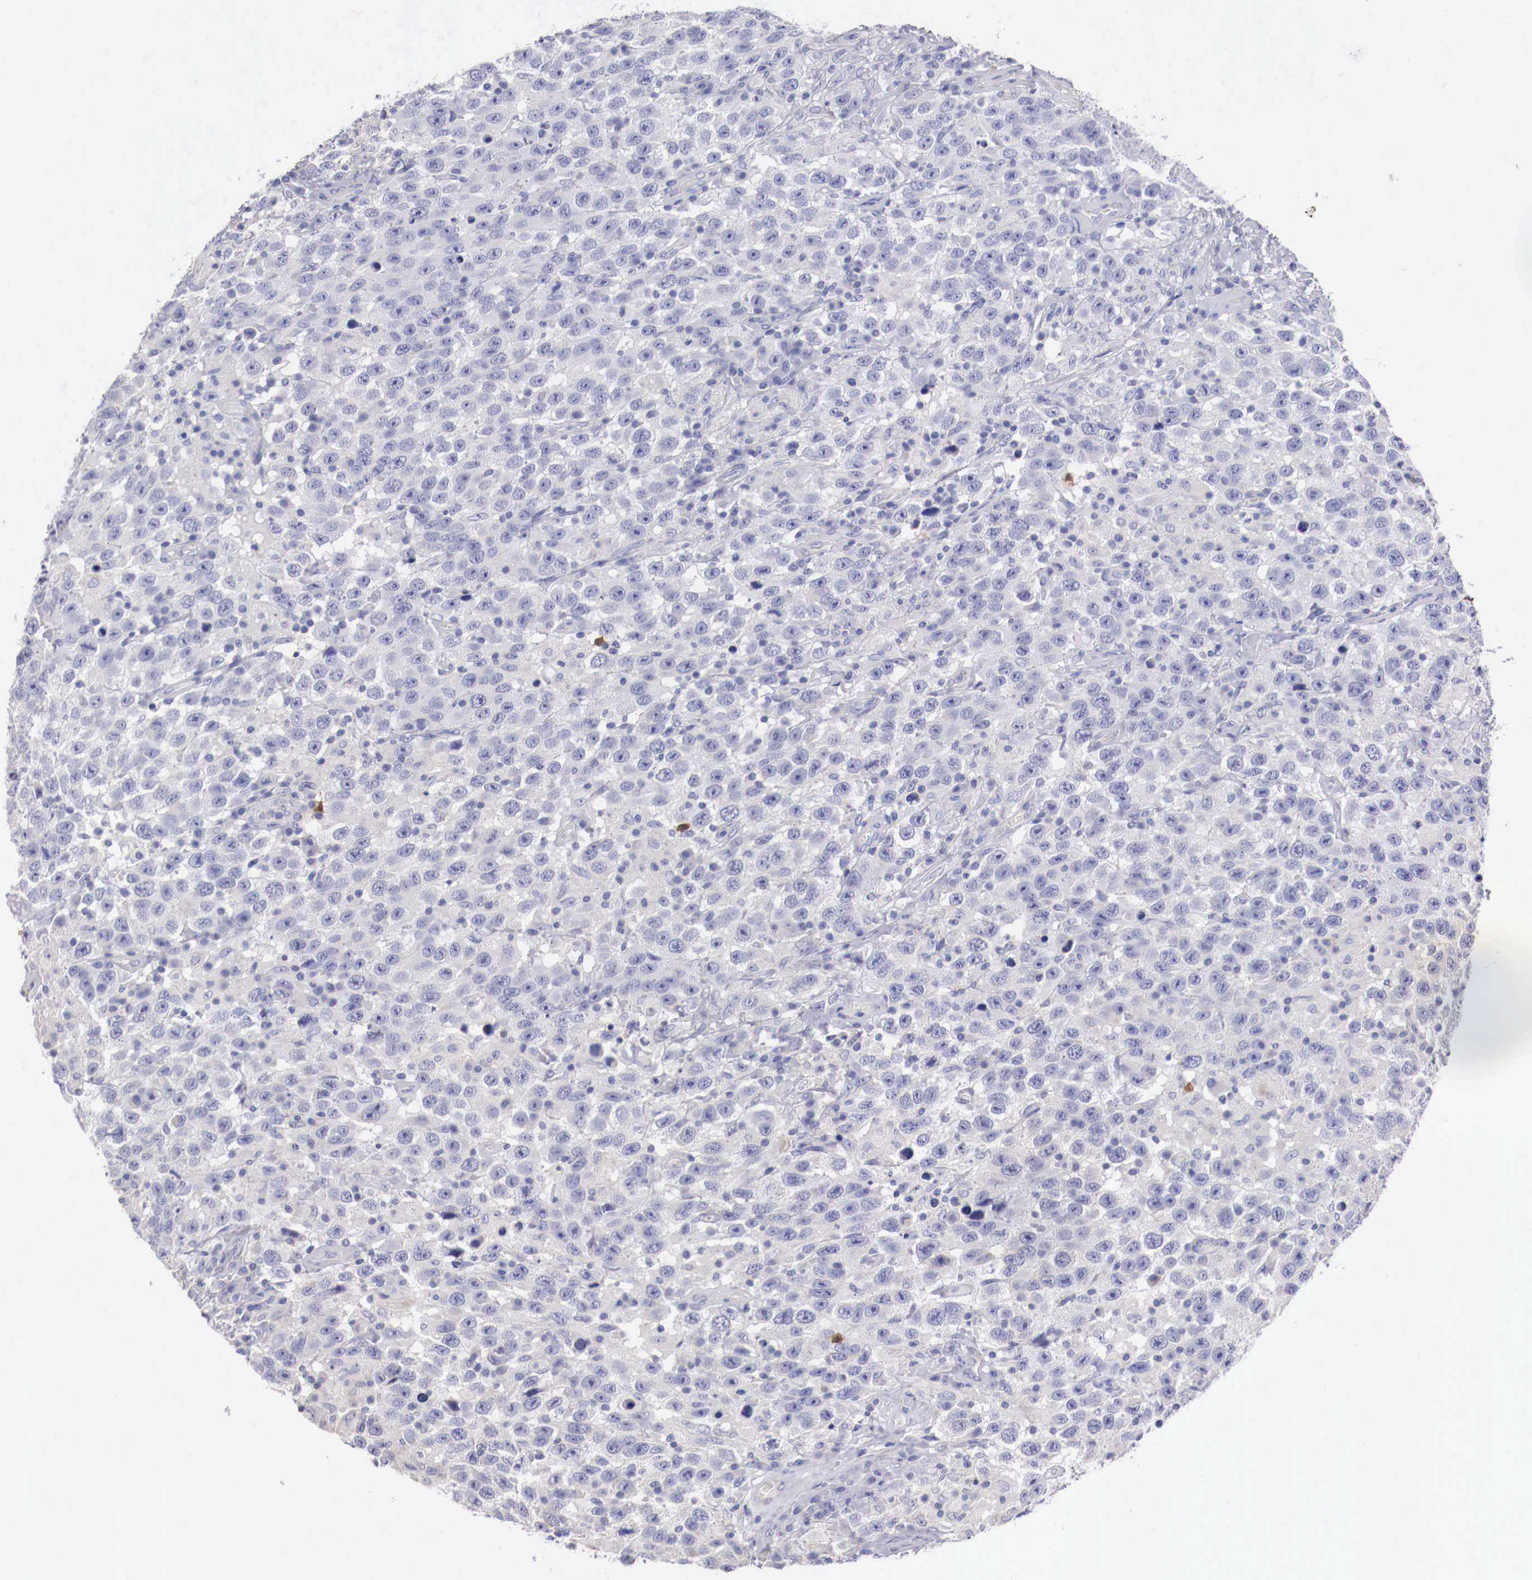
{"staining": {"intensity": "negative", "quantity": "none", "location": "none"}, "tissue": "testis cancer", "cell_type": "Tumor cells", "image_type": "cancer", "snomed": [{"axis": "morphology", "description": "Seminoma, NOS"}, {"axis": "topography", "description": "Testis"}], "caption": "Histopathology image shows no protein expression in tumor cells of testis seminoma tissue.", "gene": "PITPNA", "patient": {"sex": "male", "age": 41}}